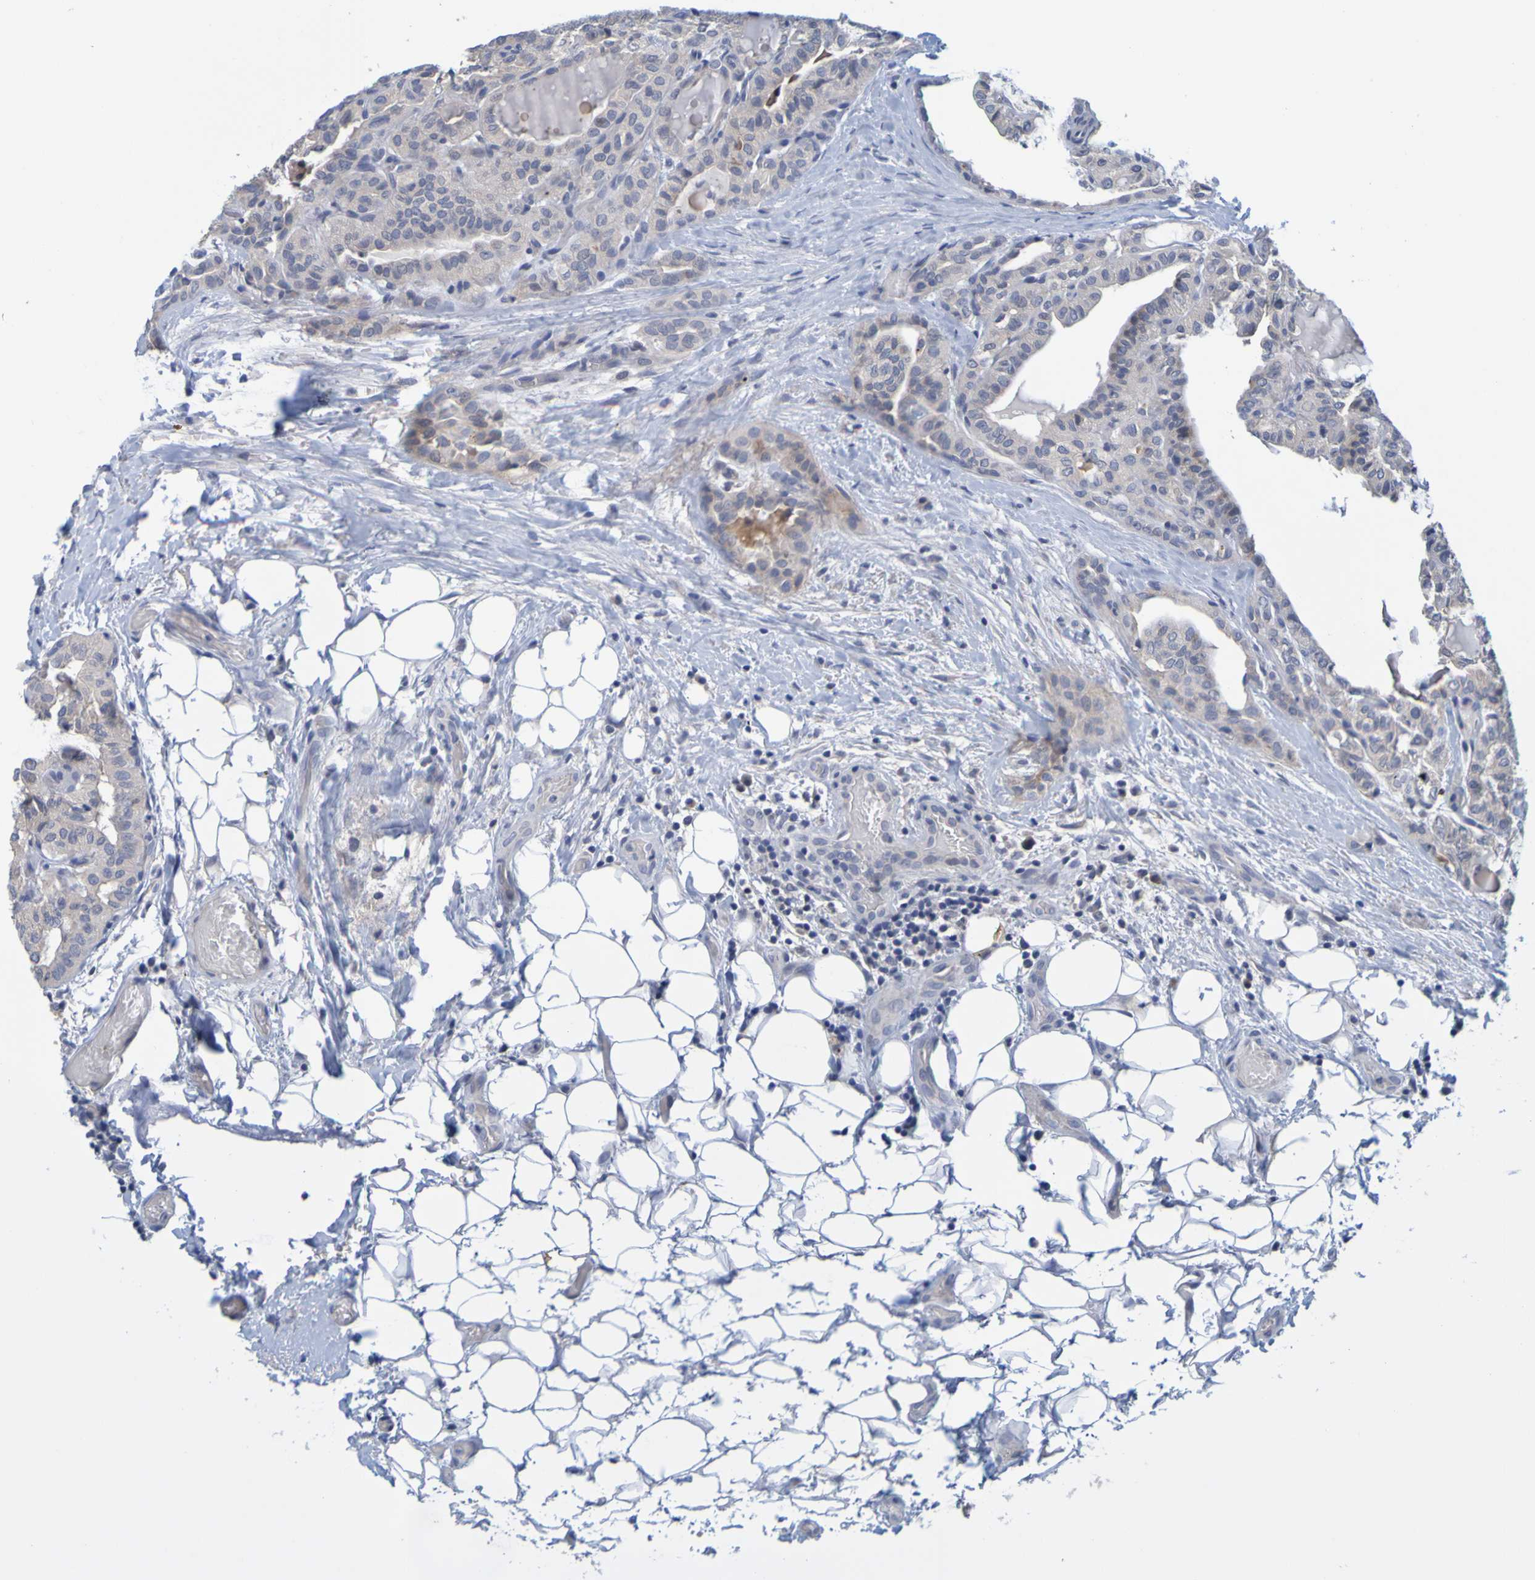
{"staining": {"intensity": "negative", "quantity": "none", "location": "none"}, "tissue": "thyroid cancer", "cell_type": "Tumor cells", "image_type": "cancer", "snomed": [{"axis": "morphology", "description": "Papillary adenocarcinoma, NOS"}, {"axis": "topography", "description": "Thyroid gland"}], "caption": "Immunohistochemistry image of papillary adenocarcinoma (thyroid) stained for a protein (brown), which reveals no positivity in tumor cells.", "gene": "ENDOU", "patient": {"sex": "male", "age": 77}}